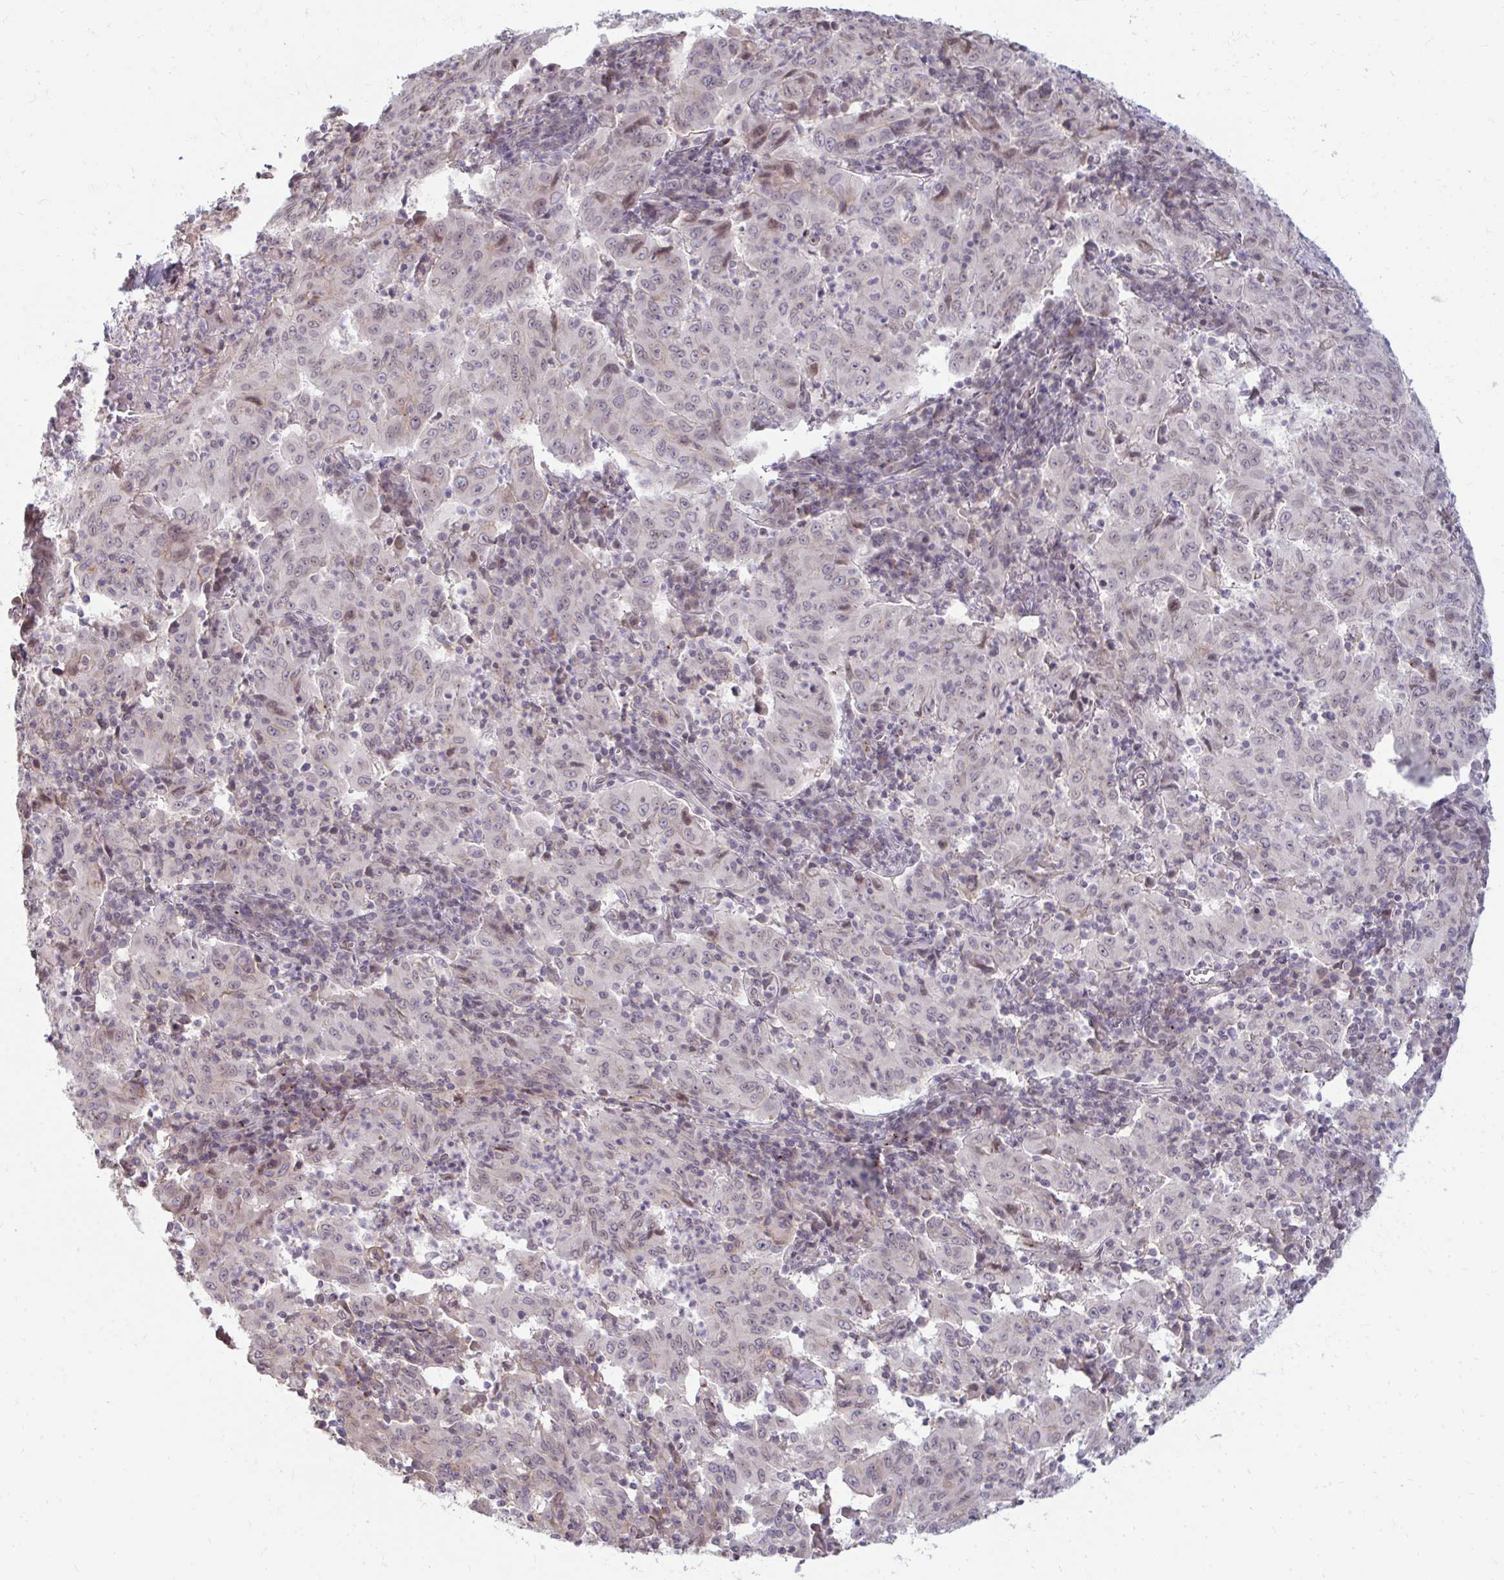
{"staining": {"intensity": "negative", "quantity": "none", "location": "none"}, "tissue": "pancreatic cancer", "cell_type": "Tumor cells", "image_type": "cancer", "snomed": [{"axis": "morphology", "description": "Adenocarcinoma, NOS"}, {"axis": "topography", "description": "Pancreas"}], "caption": "Immunohistochemical staining of pancreatic cancer (adenocarcinoma) demonstrates no significant staining in tumor cells.", "gene": "GPC5", "patient": {"sex": "male", "age": 63}}